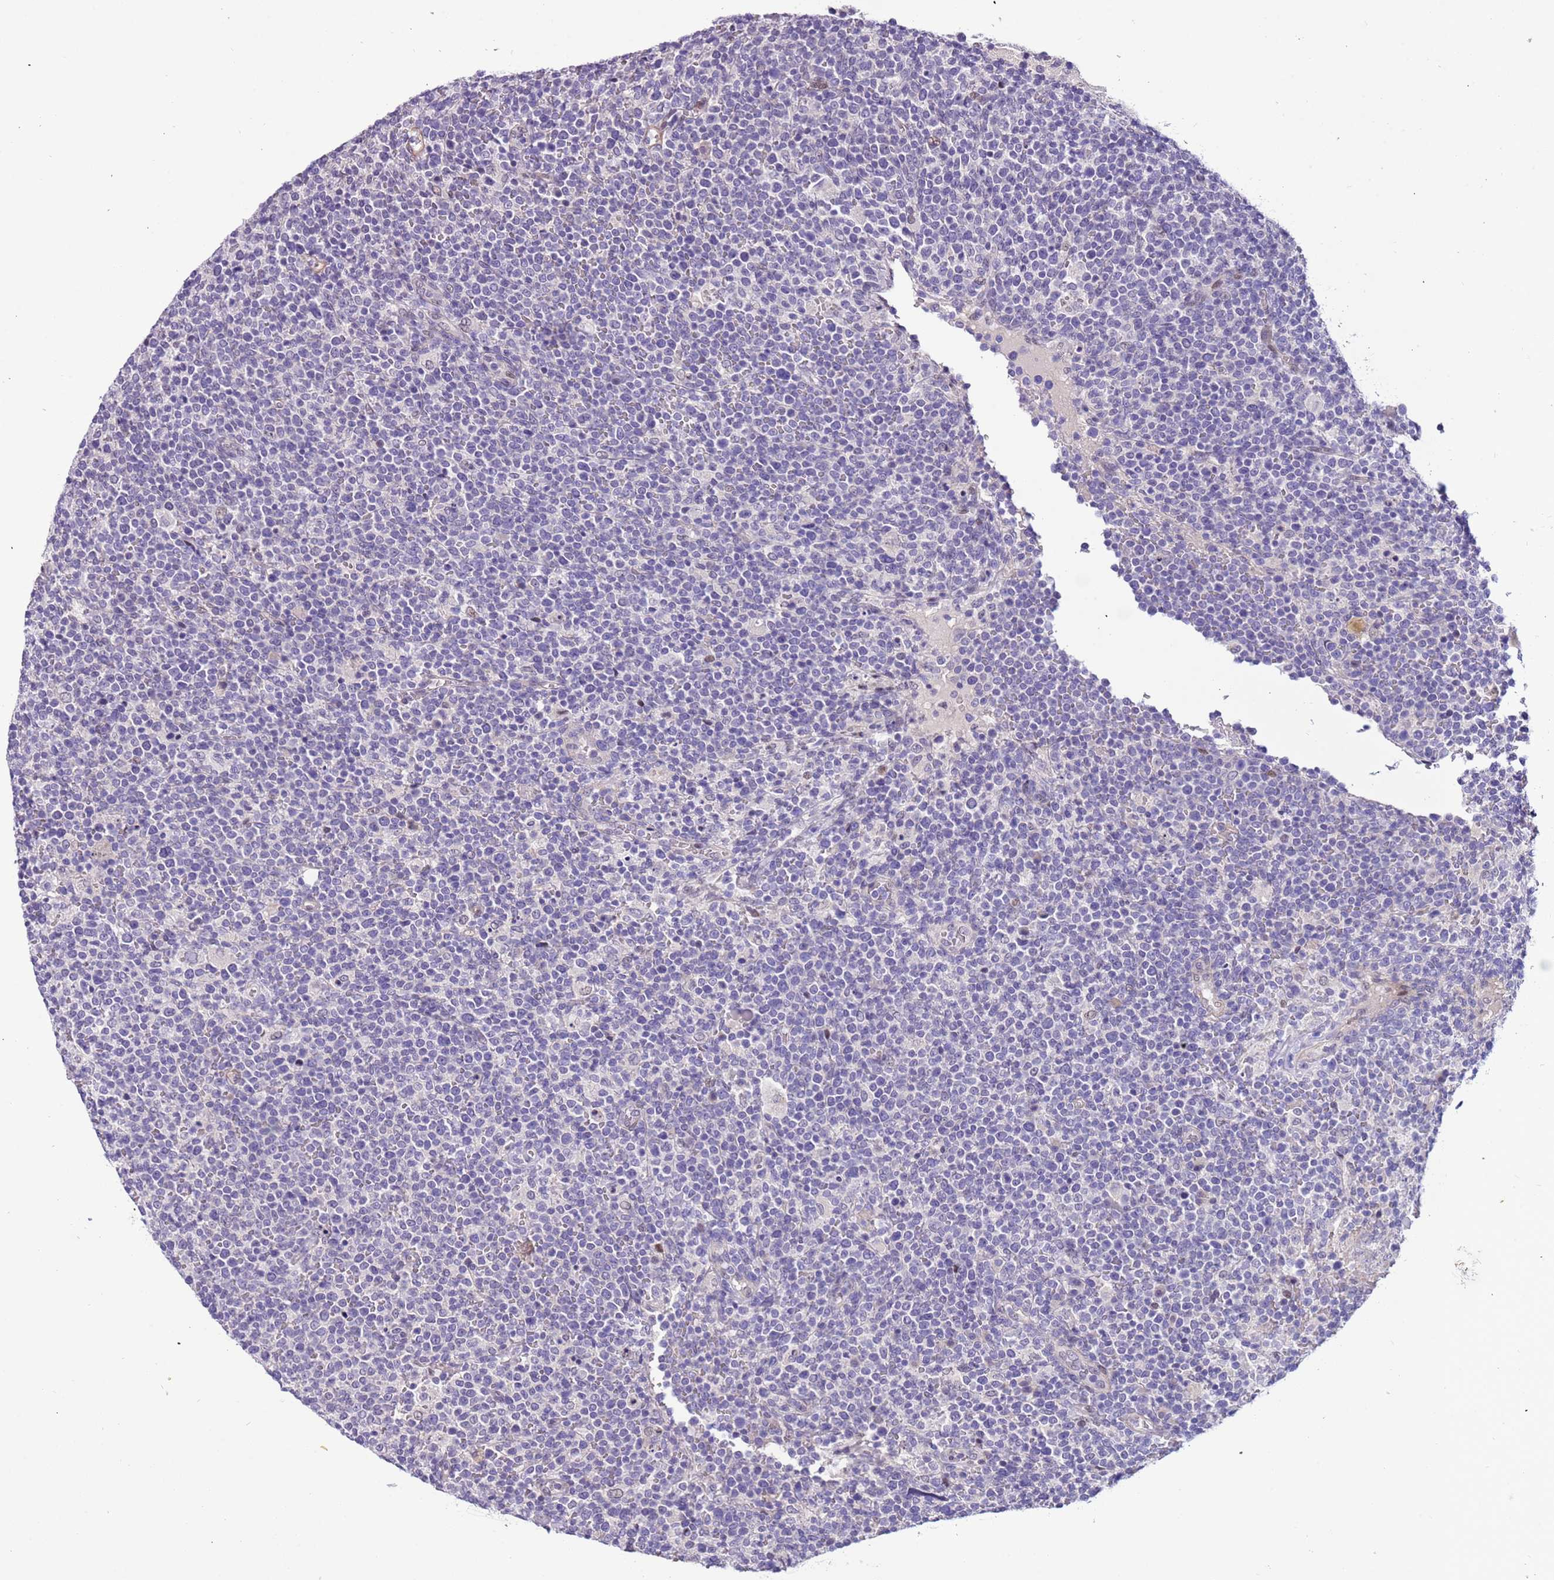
{"staining": {"intensity": "negative", "quantity": "none", "location": "none"}, "tissue": "lymphoma", "cell_type": "Tumor cells", "image_type": "cancer", "snomed": [{"axis": "morphology", "description": "Malignant lymphoma, non-Hodgkin's type, High grade"}, {"axis": "topography", "description": "Lymph node"}], "caption": "Tumor cells are negative for protein expression in human lymphoma.", "gene": "PLEKHH1", "patient": {"sex": "male", "age": 61}}